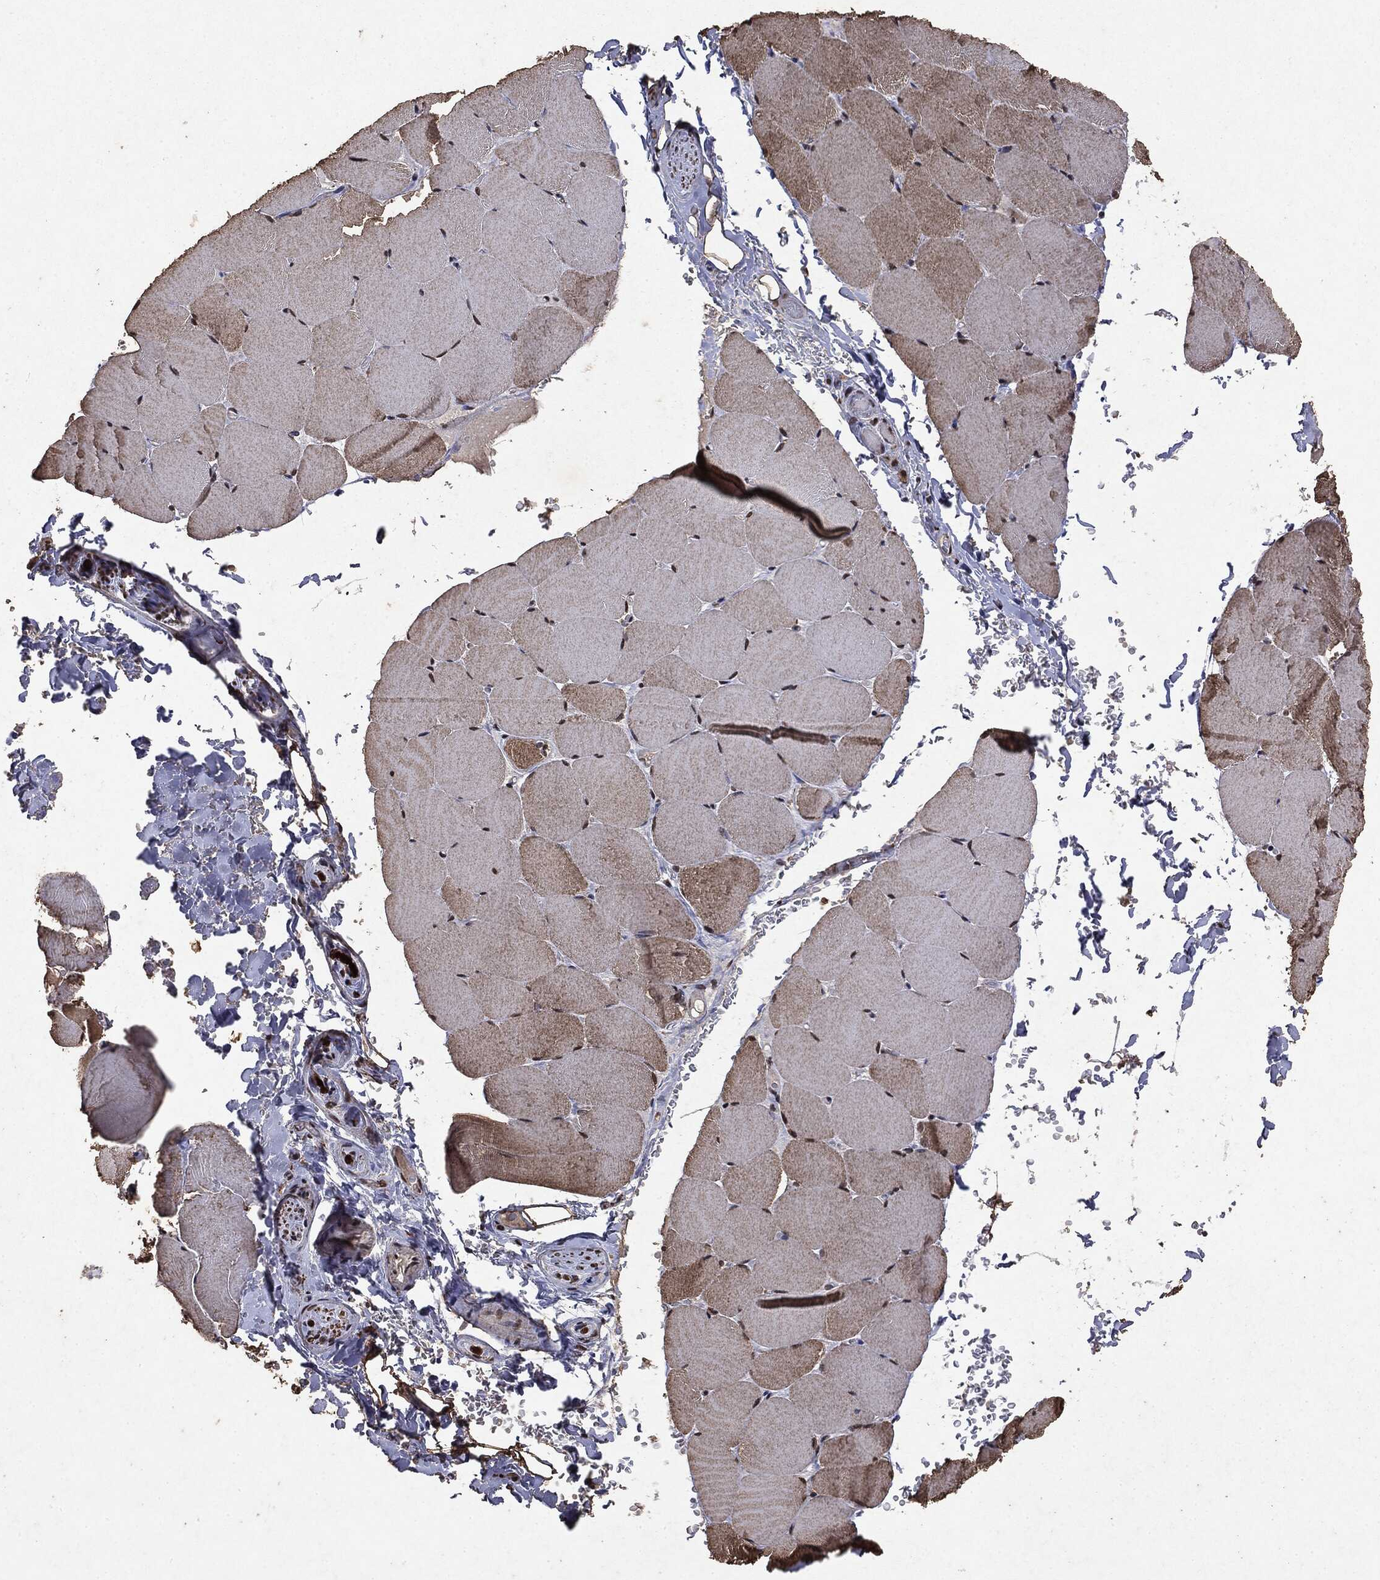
{"staining": {"intensity": "weak", "quantity": "25%-75%", "location": "cytoplasmic/membranous"}, "tissue": "skeletal muscle", "cell_type": "Myocytes", "image_type": "normal", "snomed": [{"axis": "morphology", "description": "Normal tissue, NOS"}, {"axis": "topography", "description": "Skeletal muscle"}], "caption": "Immunohistochemistry (IHC) micrograph of benign skeletal muscle: skeletal muscle stained using immunohistochemistry (IHC) exhibits low levels of weak protein expression localized specifically in the cytoplasmic/membranous of myocytes, appearing as a cytoplasmic/membranous brown color.", "gene": "RAD18", "patient": {"sex": "female", "age": 37}}